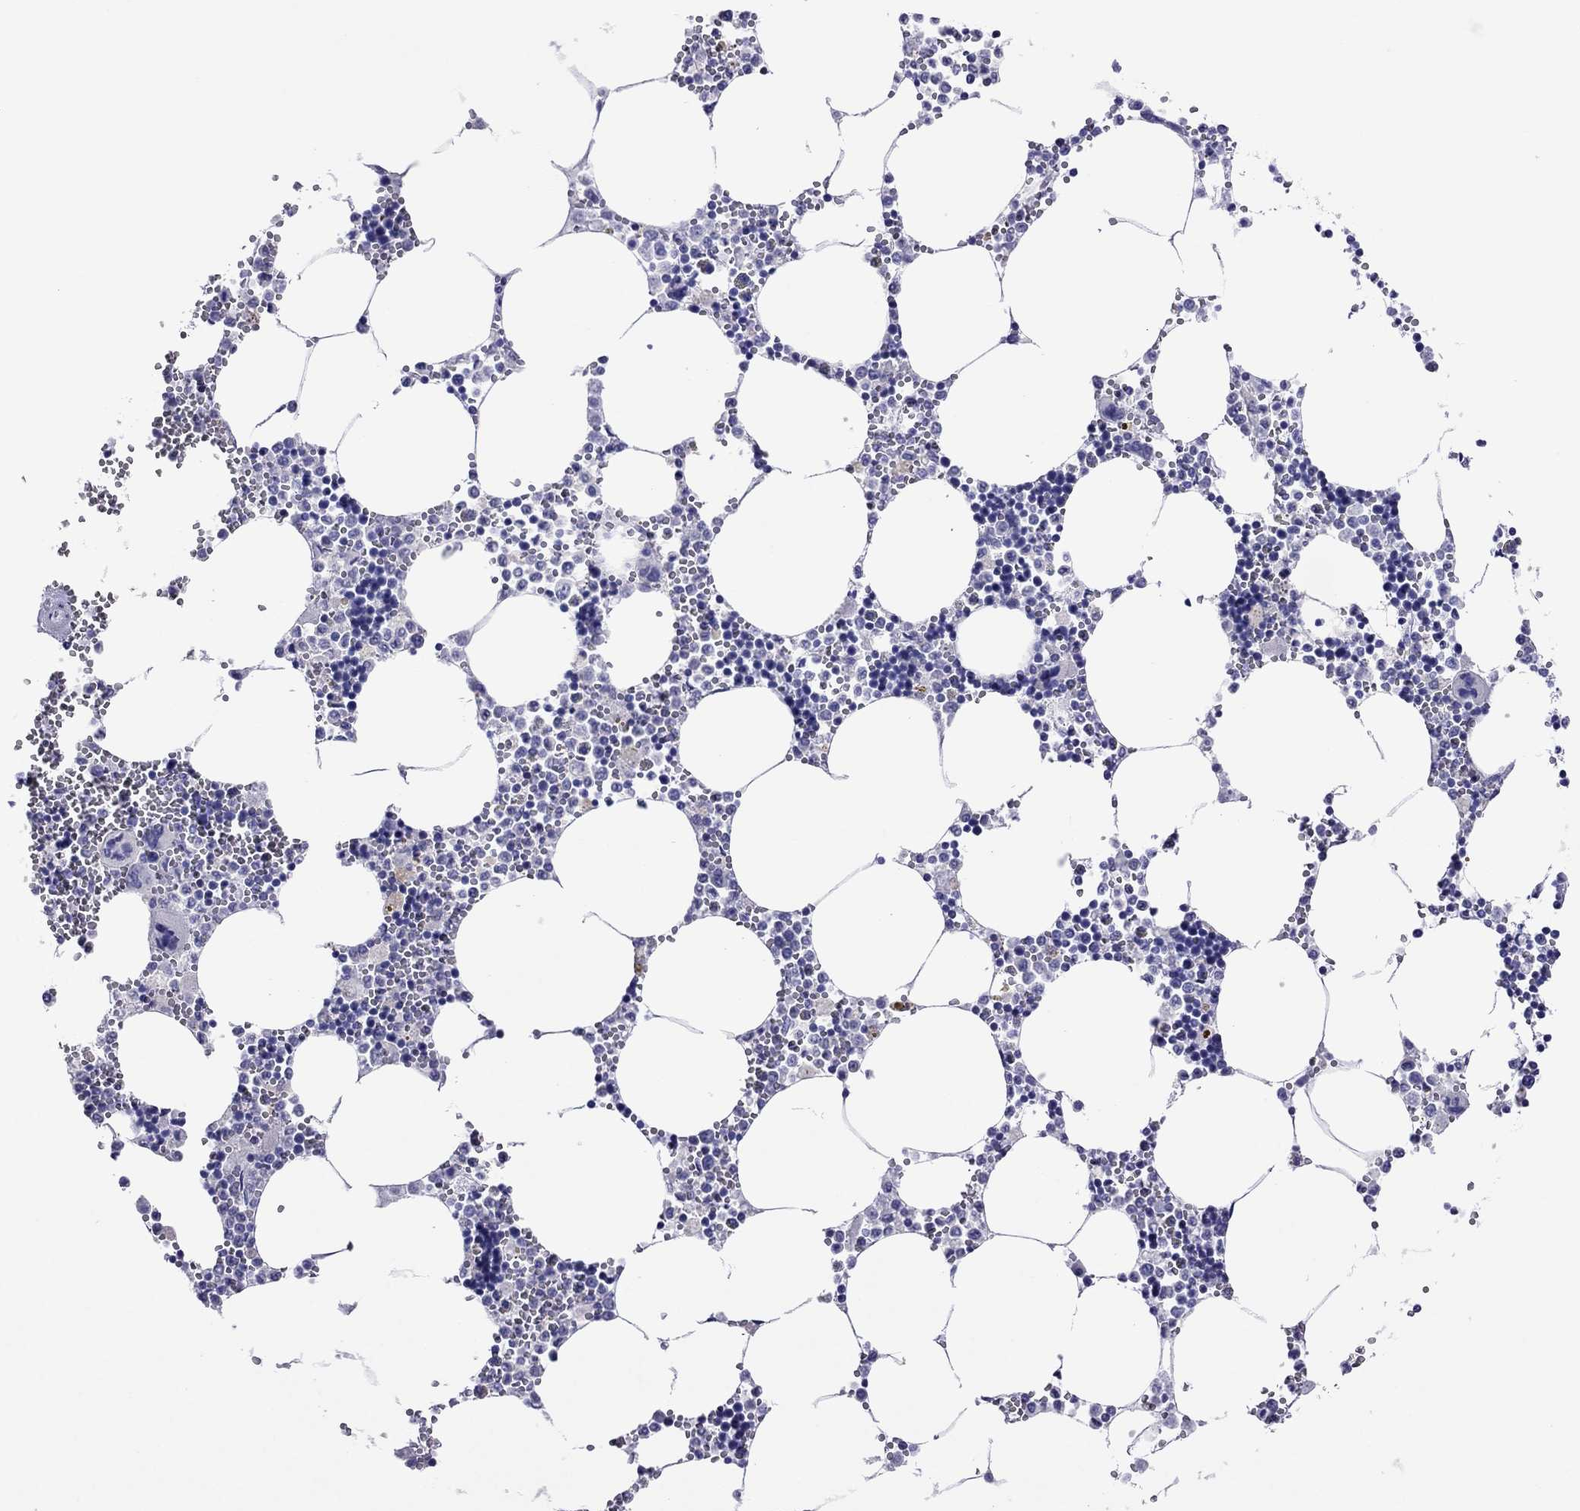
{"staining": {"intensity": "negative", "quantity": "none", "location": "none"}, "tissue": "bone marrow", "cell_type": "Hematopoietic cells", "image_type": "normal", "snomed": [{"axis": "morphology", "description": "Normal tissue, NOS"}, {"axis": "topography", "description": "Bone marrow"}], "caption": "This is an IHC histopathology image of normal bone marrow. There is no positivity in hematopoietic cells.", "gene": "PCDHA6", "patient": {"sex": "male", "age": 54}}